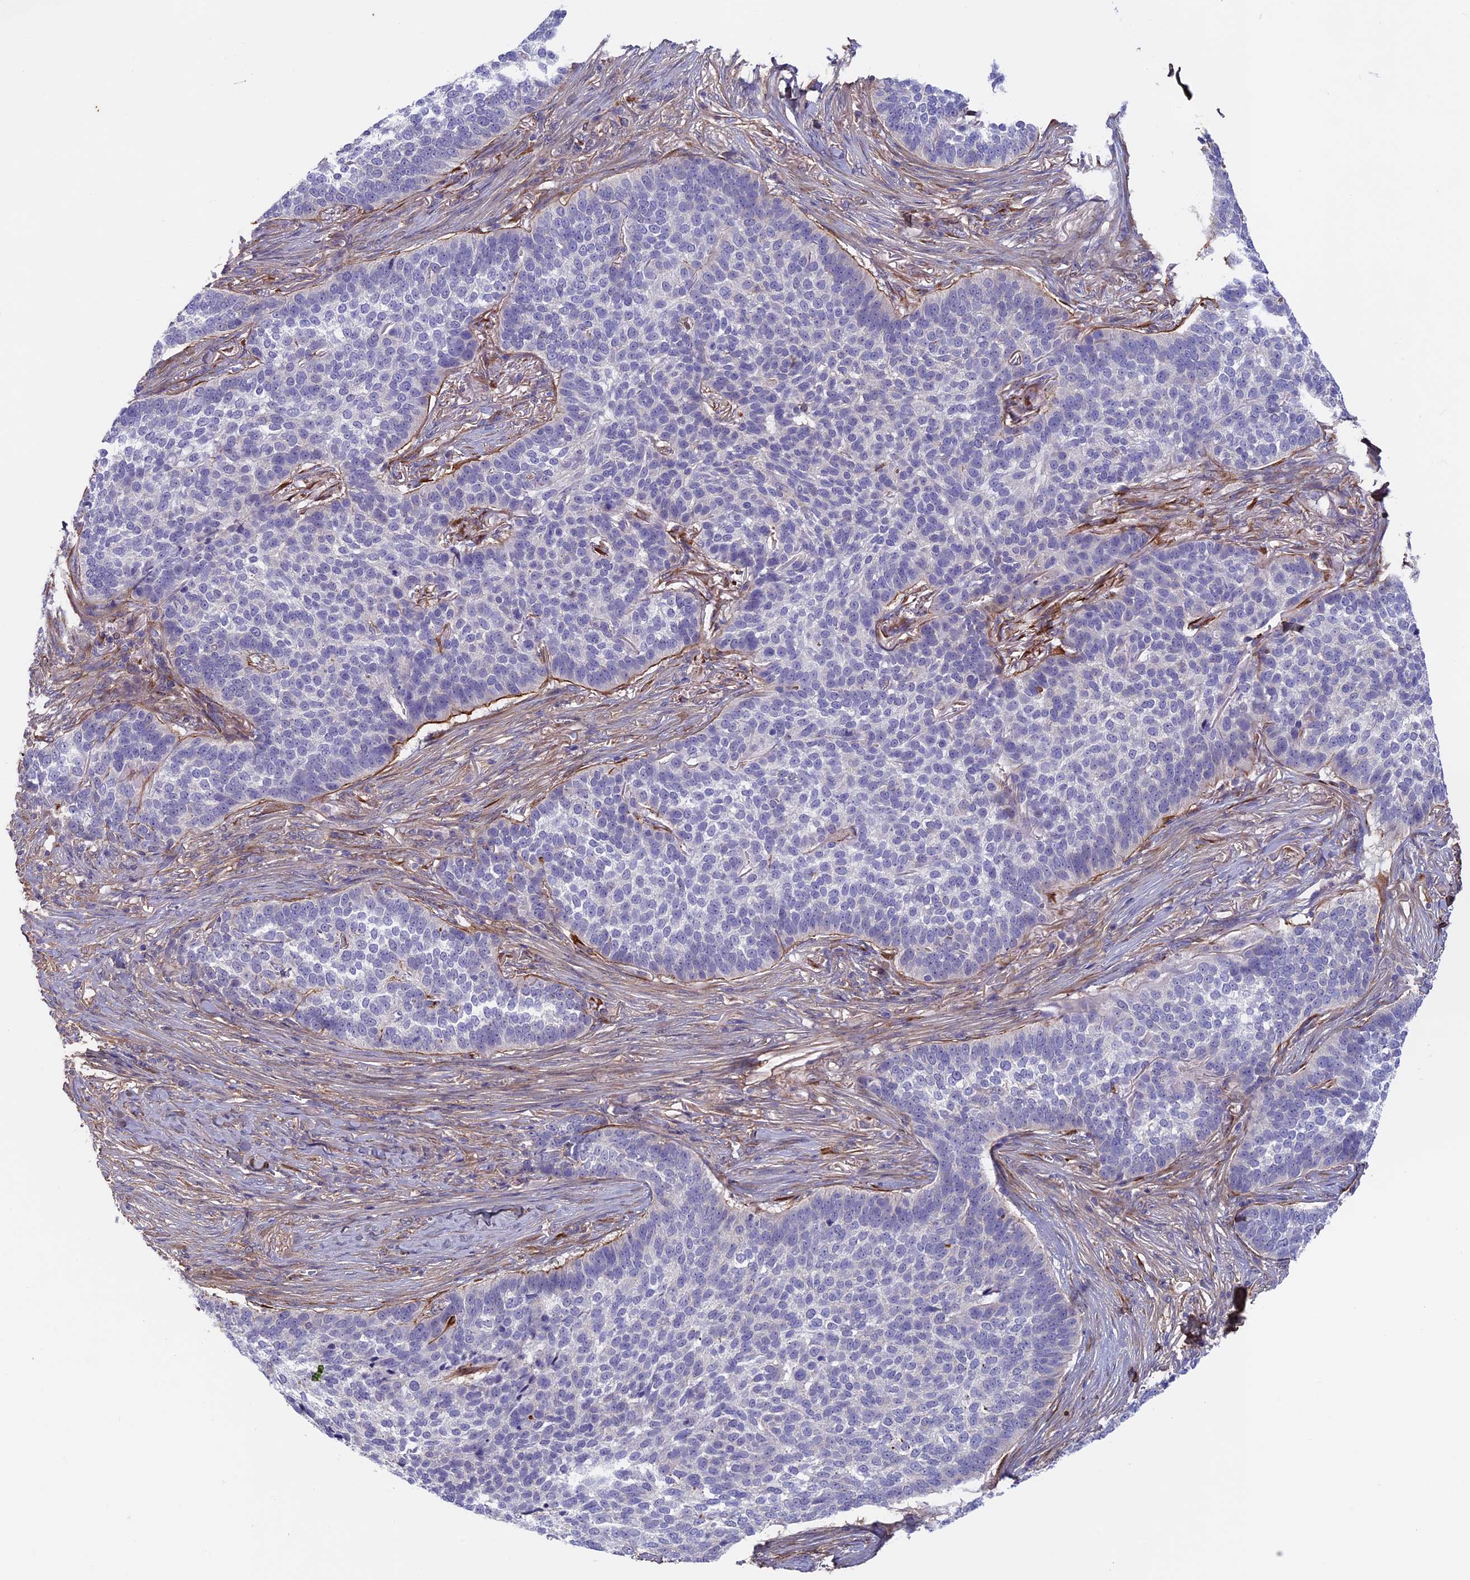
{"staining": {"intensity": "negative", "quantity": "none", "location": "none"}, "tissue": "skin cancer", "cell_type": "Tumor cells", "image_type": "cancer", "snomed": [{"axis": "morphology", "description": "Basal cell carcinoma"}, {"axis": "topography", "description": "Skin"}], "caption": "DAB immunohistochemical staining of skin basal cell carcinoma exhibits no significant positivity in tumor cells.", "gene": "COL4A3", "patient": {"sex": "male", "age": 85}}